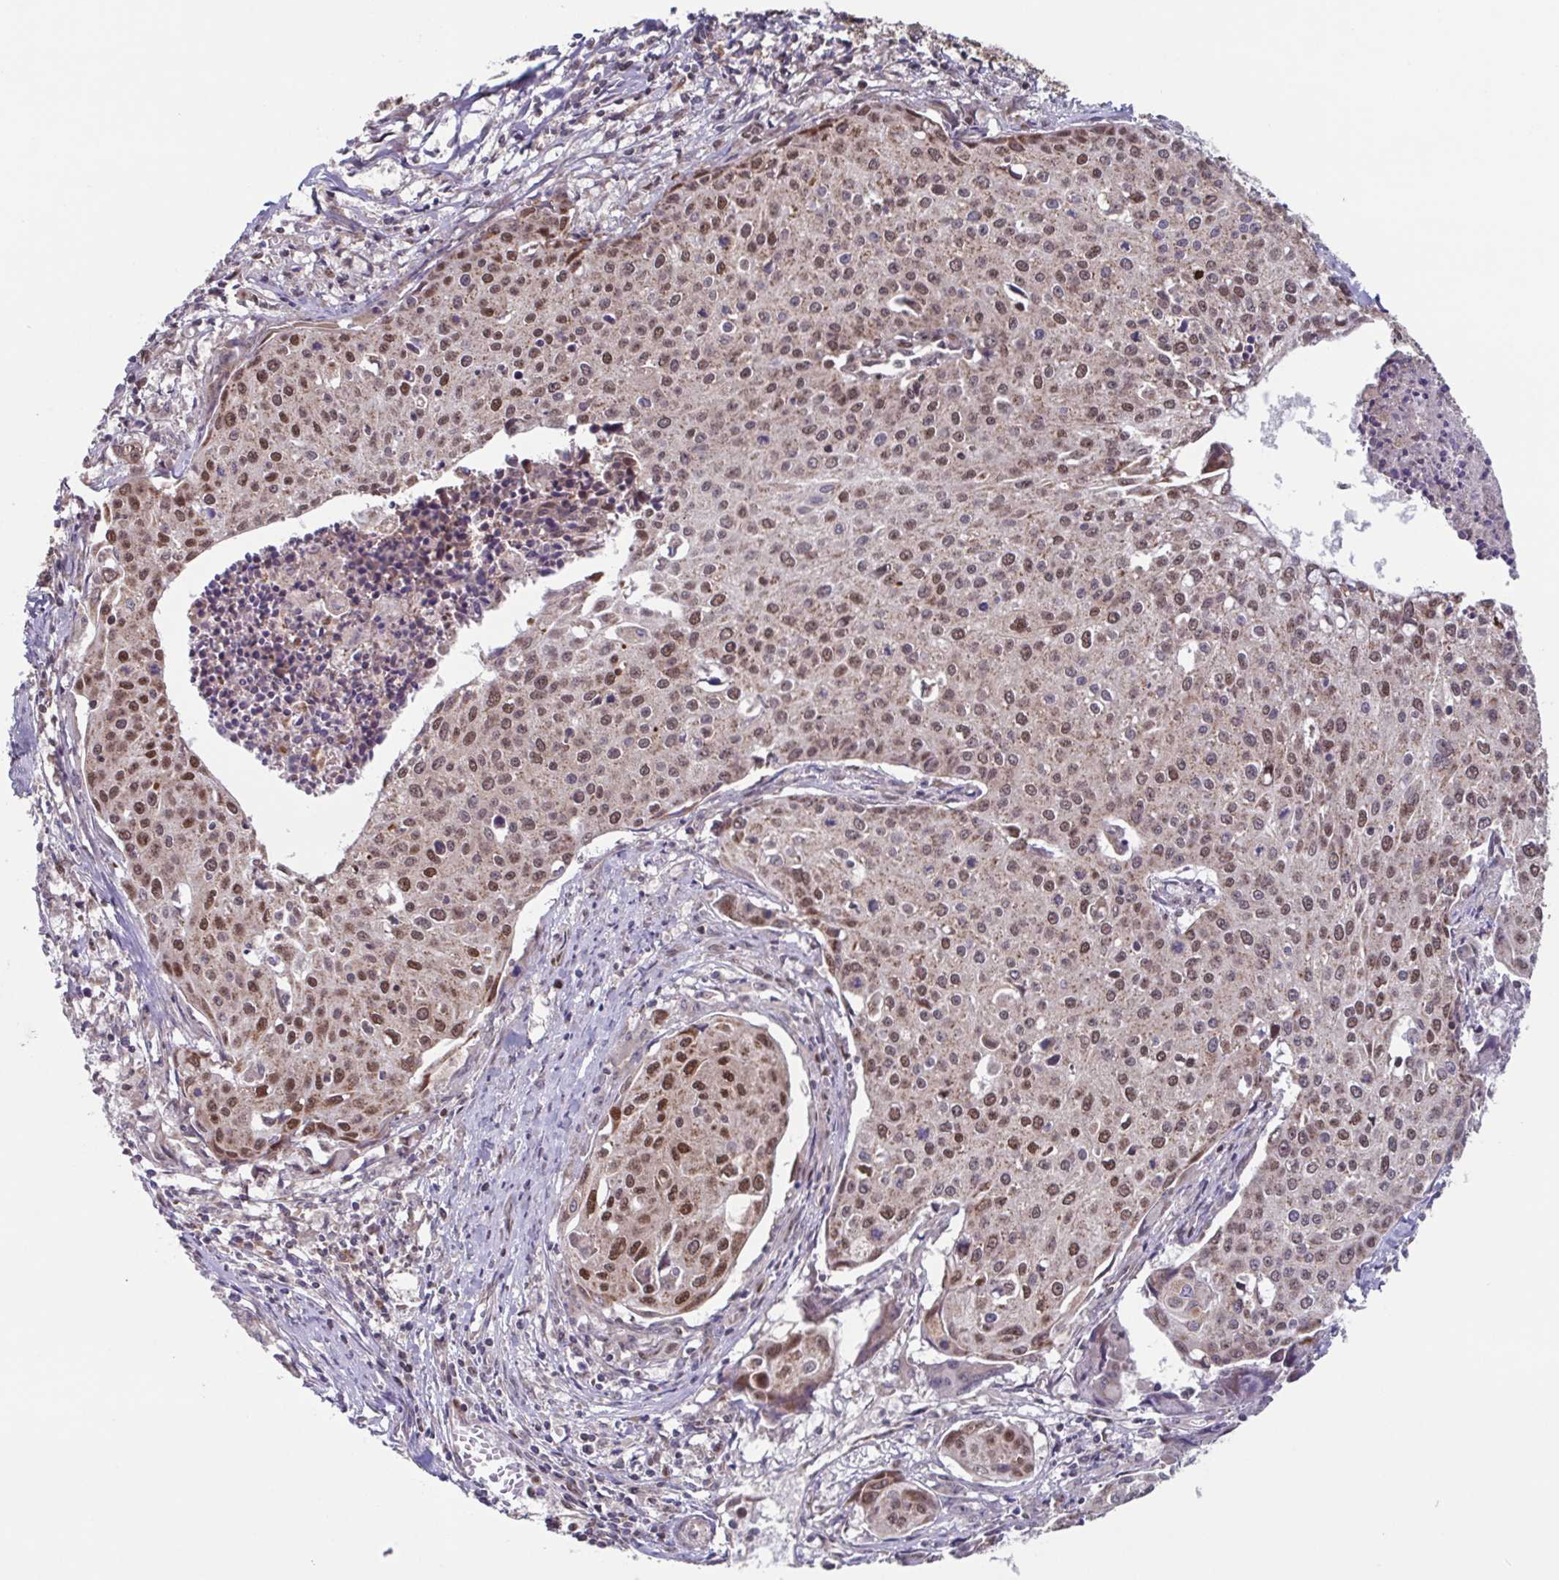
{"staining": {"intensity": "moderate", "quantity": ">75%", "location": "cytoplasmic/membranous,nuclear"}, "tissue": "cervical cancer", "cell_type": "Tumor cells", "image_type": "cancer", "snomed": [{"axis": "morphology", "description": "Squamous cell carcinoma, NOS"}, {"axis": "topography", "description": "Cervix"}], "caption": "A photomicrograph showing moderate cytoplasmic/membranous and nuclear positivity in approximately >75% of tumor cells in cervical cancer, as visualized by brown immunohistochemical staining.", "gene": "TTC19", "patient": {"sex": "female", "age": 38}}